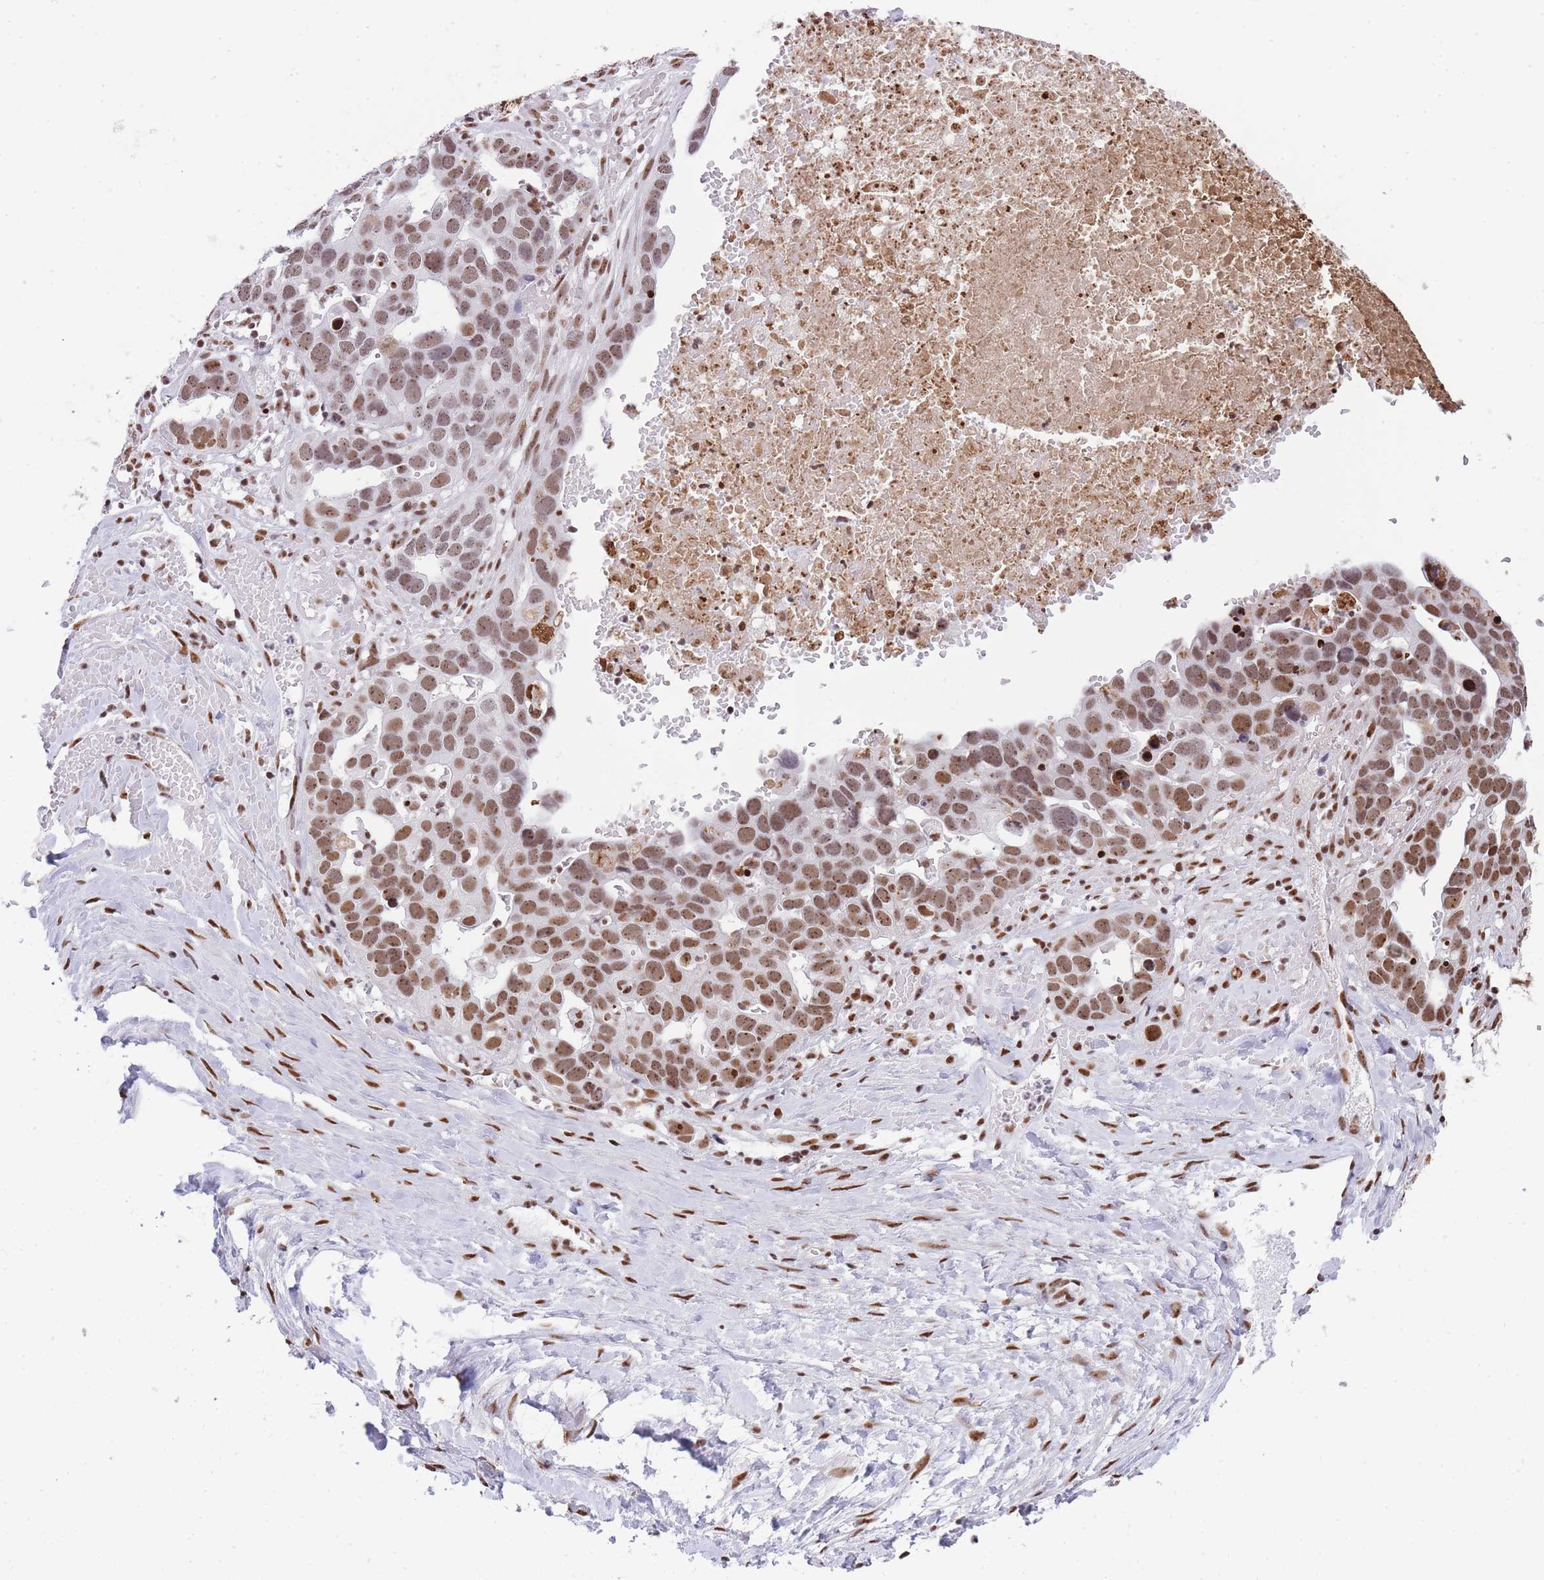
{"staining": {"intensity": "moderate", "quantity": ">75%", "location": "nuclear"}, "tissue": "ovarian cancer", "cell_type": "Tumor cells", "image_type": "cancer", "snomed": [{"axis": "morphology", "description": "Cystadenocarcinoma, serous, NOS"}, {"axis": "topography", "description": "Ovary"}], "caption": "DAB (3,3'-diaminobenzidine) immunohistochemical staining of ovarian cancer (serous cystadenocarcinoma) displays moderate nuclear protein positivity in approximately >75% of tumor cells.", "gene": "EVC2", "patient": {"sex": "female", "age": 54}}